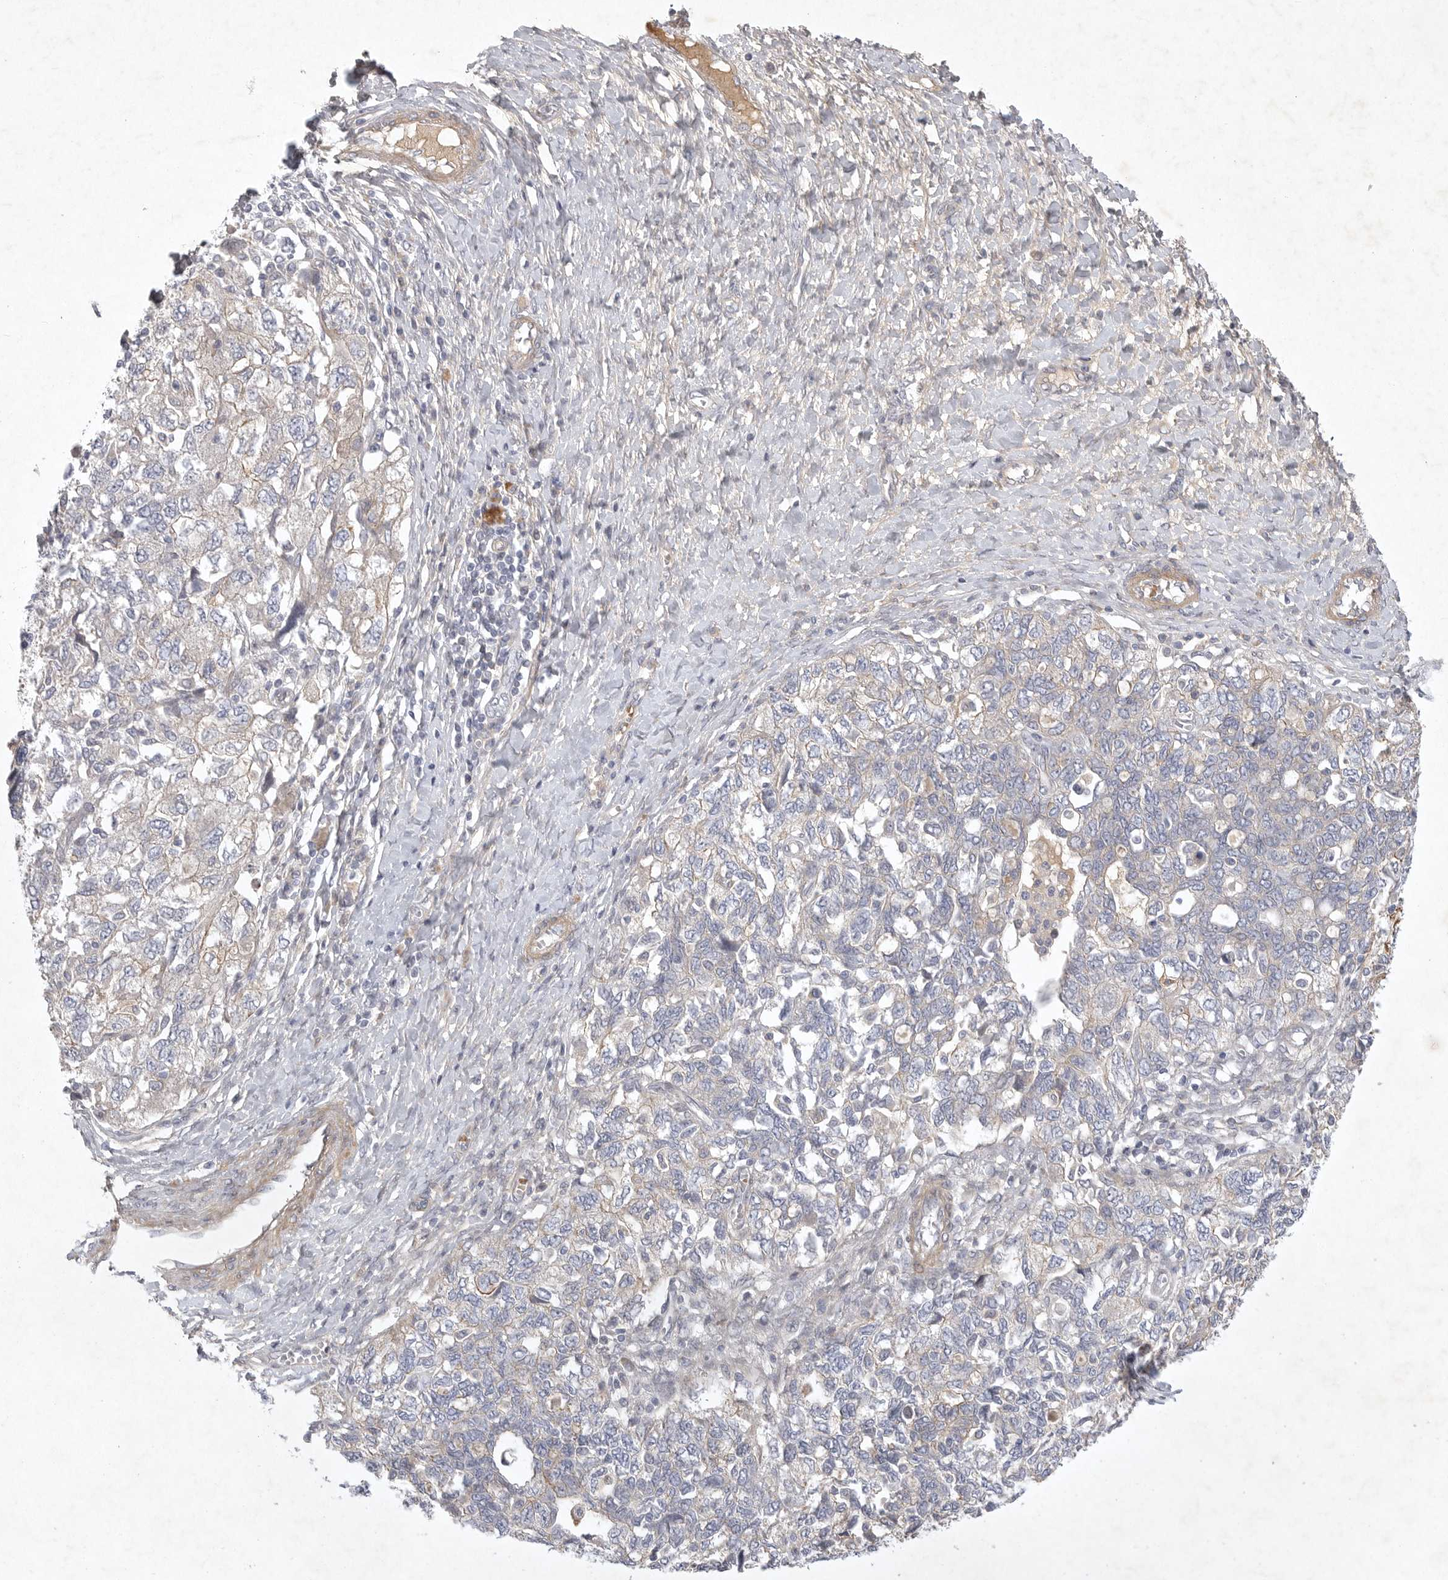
{"staining": {"intensity": "weak", "quantity": "<25%", "location": "cytoplasmic/membranous"}, "tissue": "ovarian cancer", "cell_type": "Tumor cells", "image_type": "cancer", "snomed": [{"axis": "morphology", "description": "Carcinoma, NOS"}, {"axis": "morphology", "description": "Cystadenocarcinoma, serous, NOS"}, {"axis": "topography", "description": "Ovary"}], "caption": "Tumor cells show no significant expression in ovarian cancer (serous cystadenocarcinoma). (Brightfield microscopy of DAB (3,3'-diaminobenzidine) immunohistochemistry (IHC) at high magnification).", "gene": "BZW2", "patient": {"sex": "female", "age": 69}}